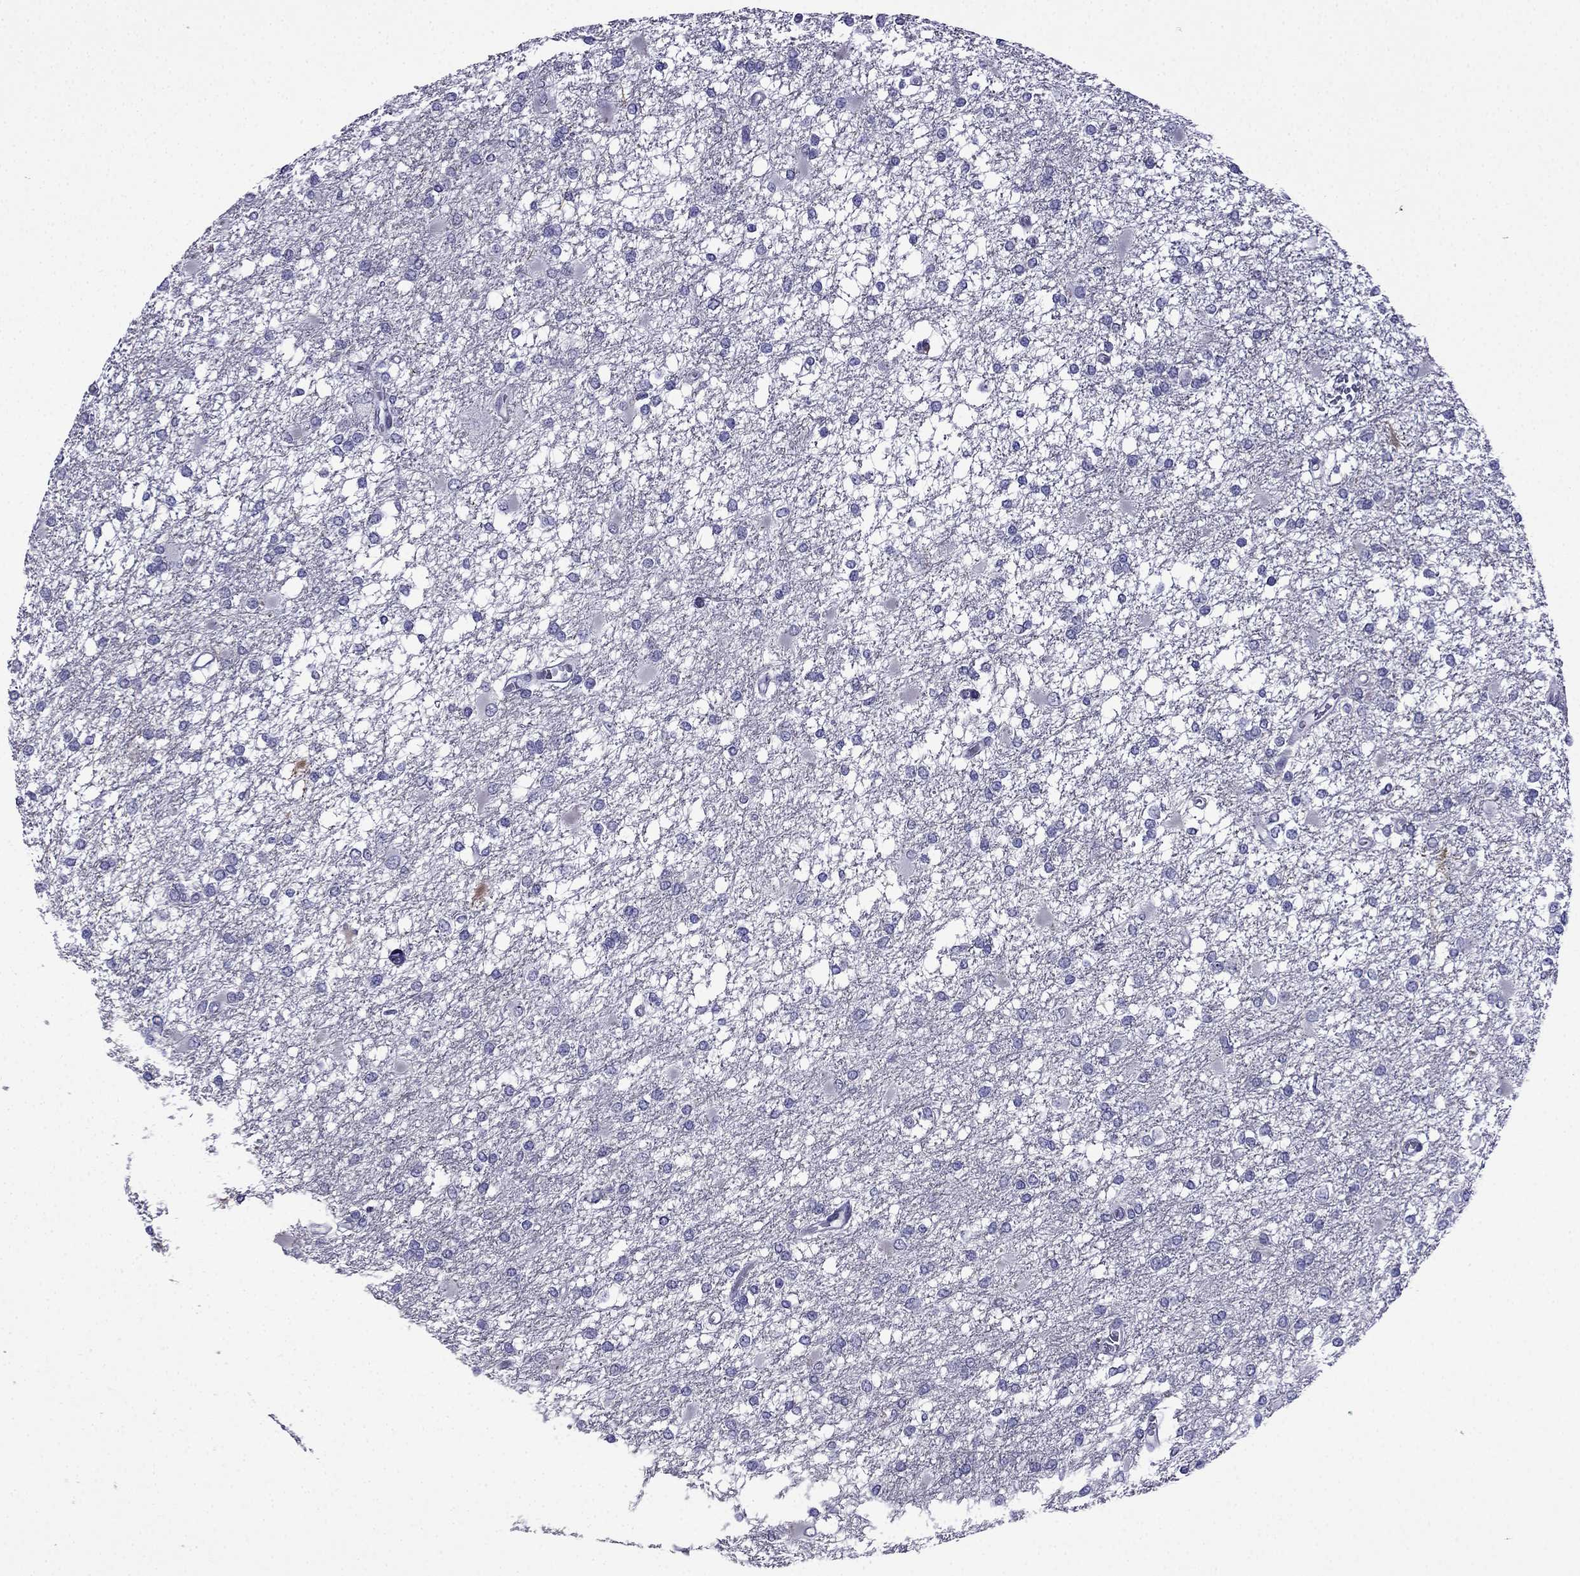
{"staining": {"intensity": "negative", "quantity": "none", "location": "none"}, "tissue": "glioma", "cell_type": "Tumor cells", "image_type": "cancer", "snomed": [{"axis": "morphology", "description": "Glioma, malignant, High grade"}, {"axis": "topography", "description": "Cerebral cortex"}], "caption": "A high-resolution micrograph shows IHC staining of glioma, which reveals no significant positivity in tumor cells.", "gene": "POM121L12", "patient": {"sex": "male", "age": 79}}